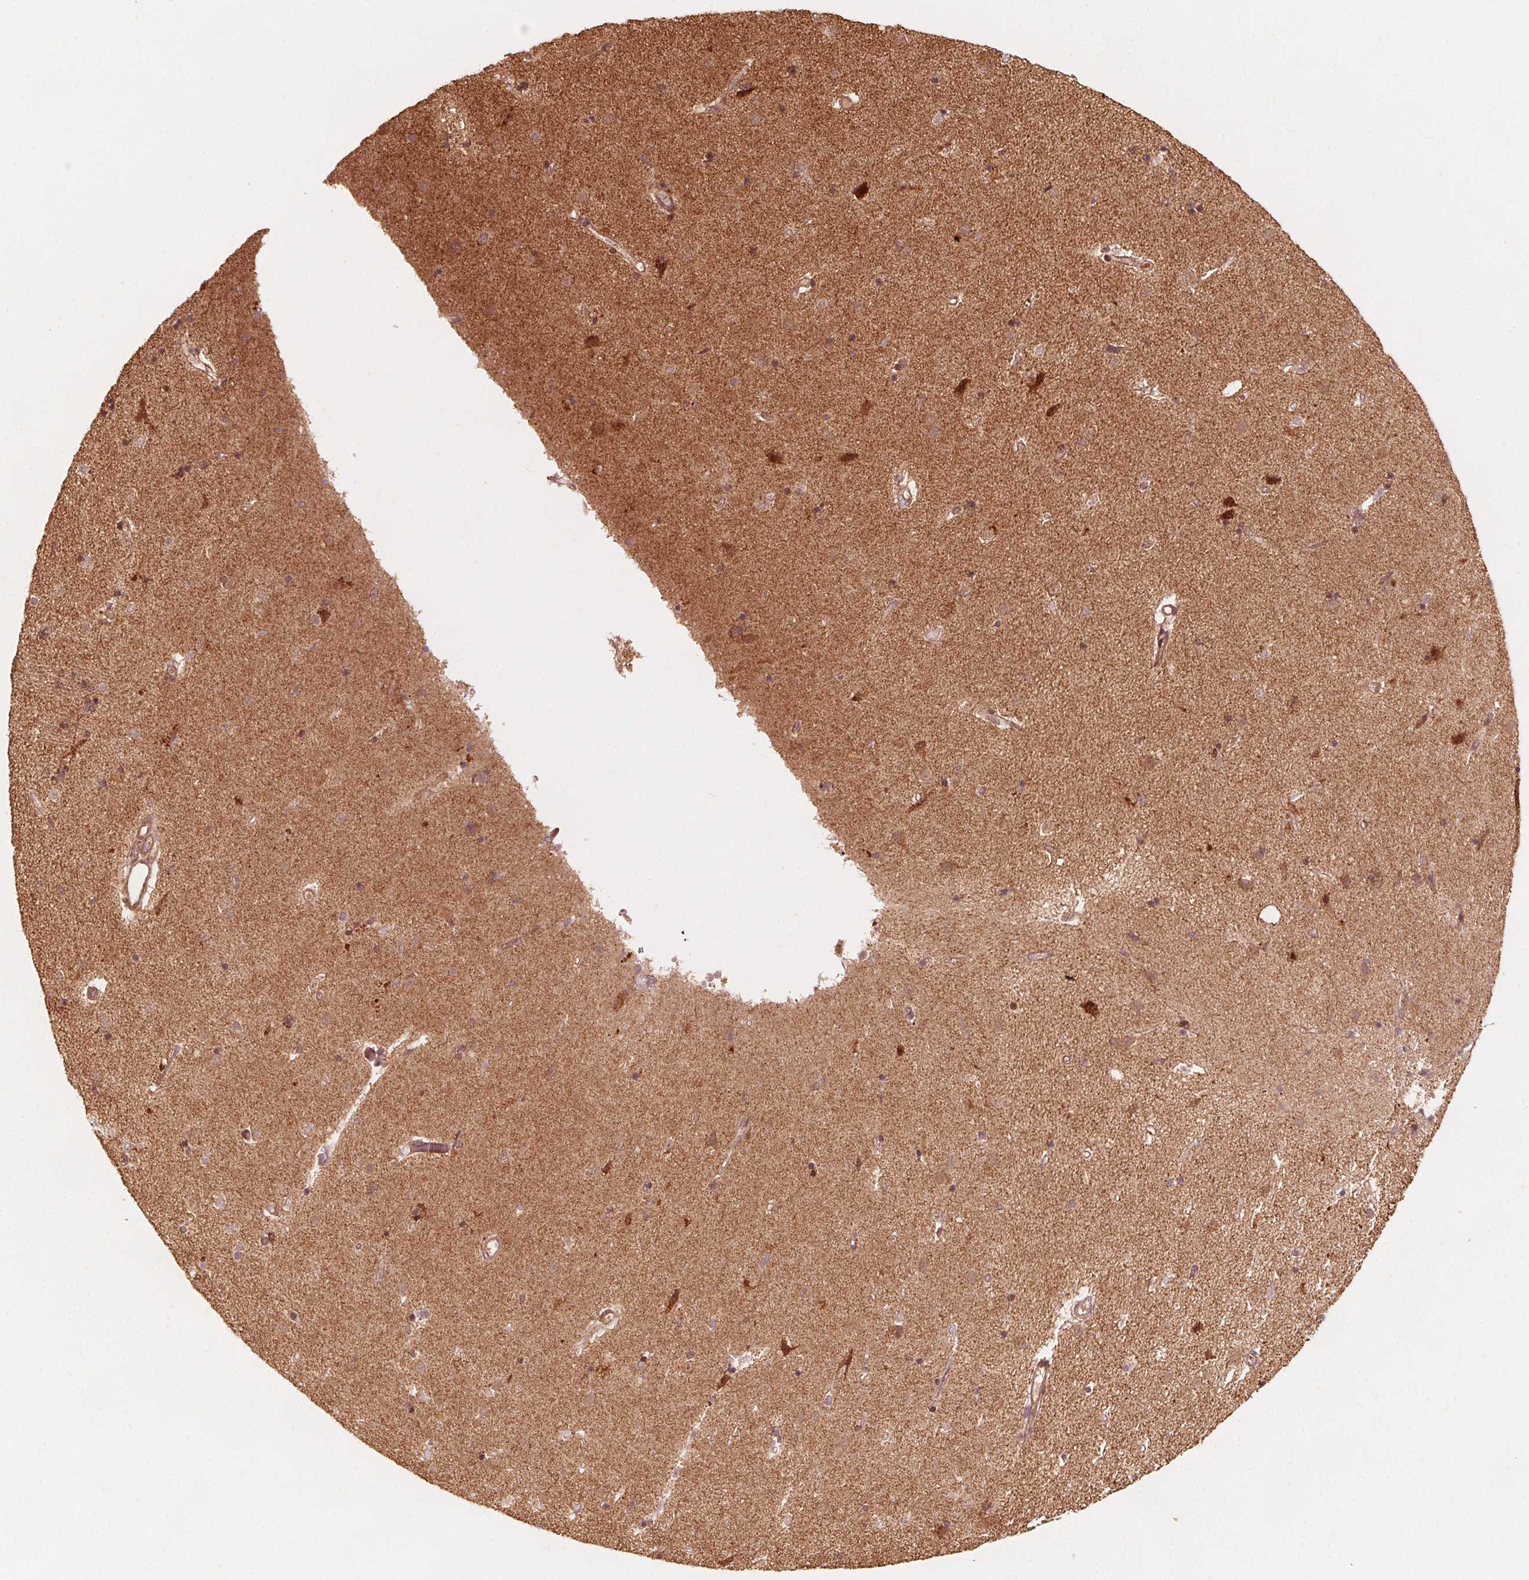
{"staining": {"intensity": "moderate", "quantity": ">75%", "location": "cytoplasmic/membranous,nuclear"}, "tissue": "caudate", "cell_type": "Glial cells", "image_type": "normal", "snomed": [{"axis": "morphology", "description": "Normal tissue, NOS"}, {"axis": "topography", "description": "Lateral ventricle wall"}], "caption": "This micrograph shows IHC staining of normal human caudate, with medium moderate cytoplasmic/membranous,nuclear staining in about >75% of glial cells.", "gene": "AIP", "patient": {"sex": "female", "age": 71}}